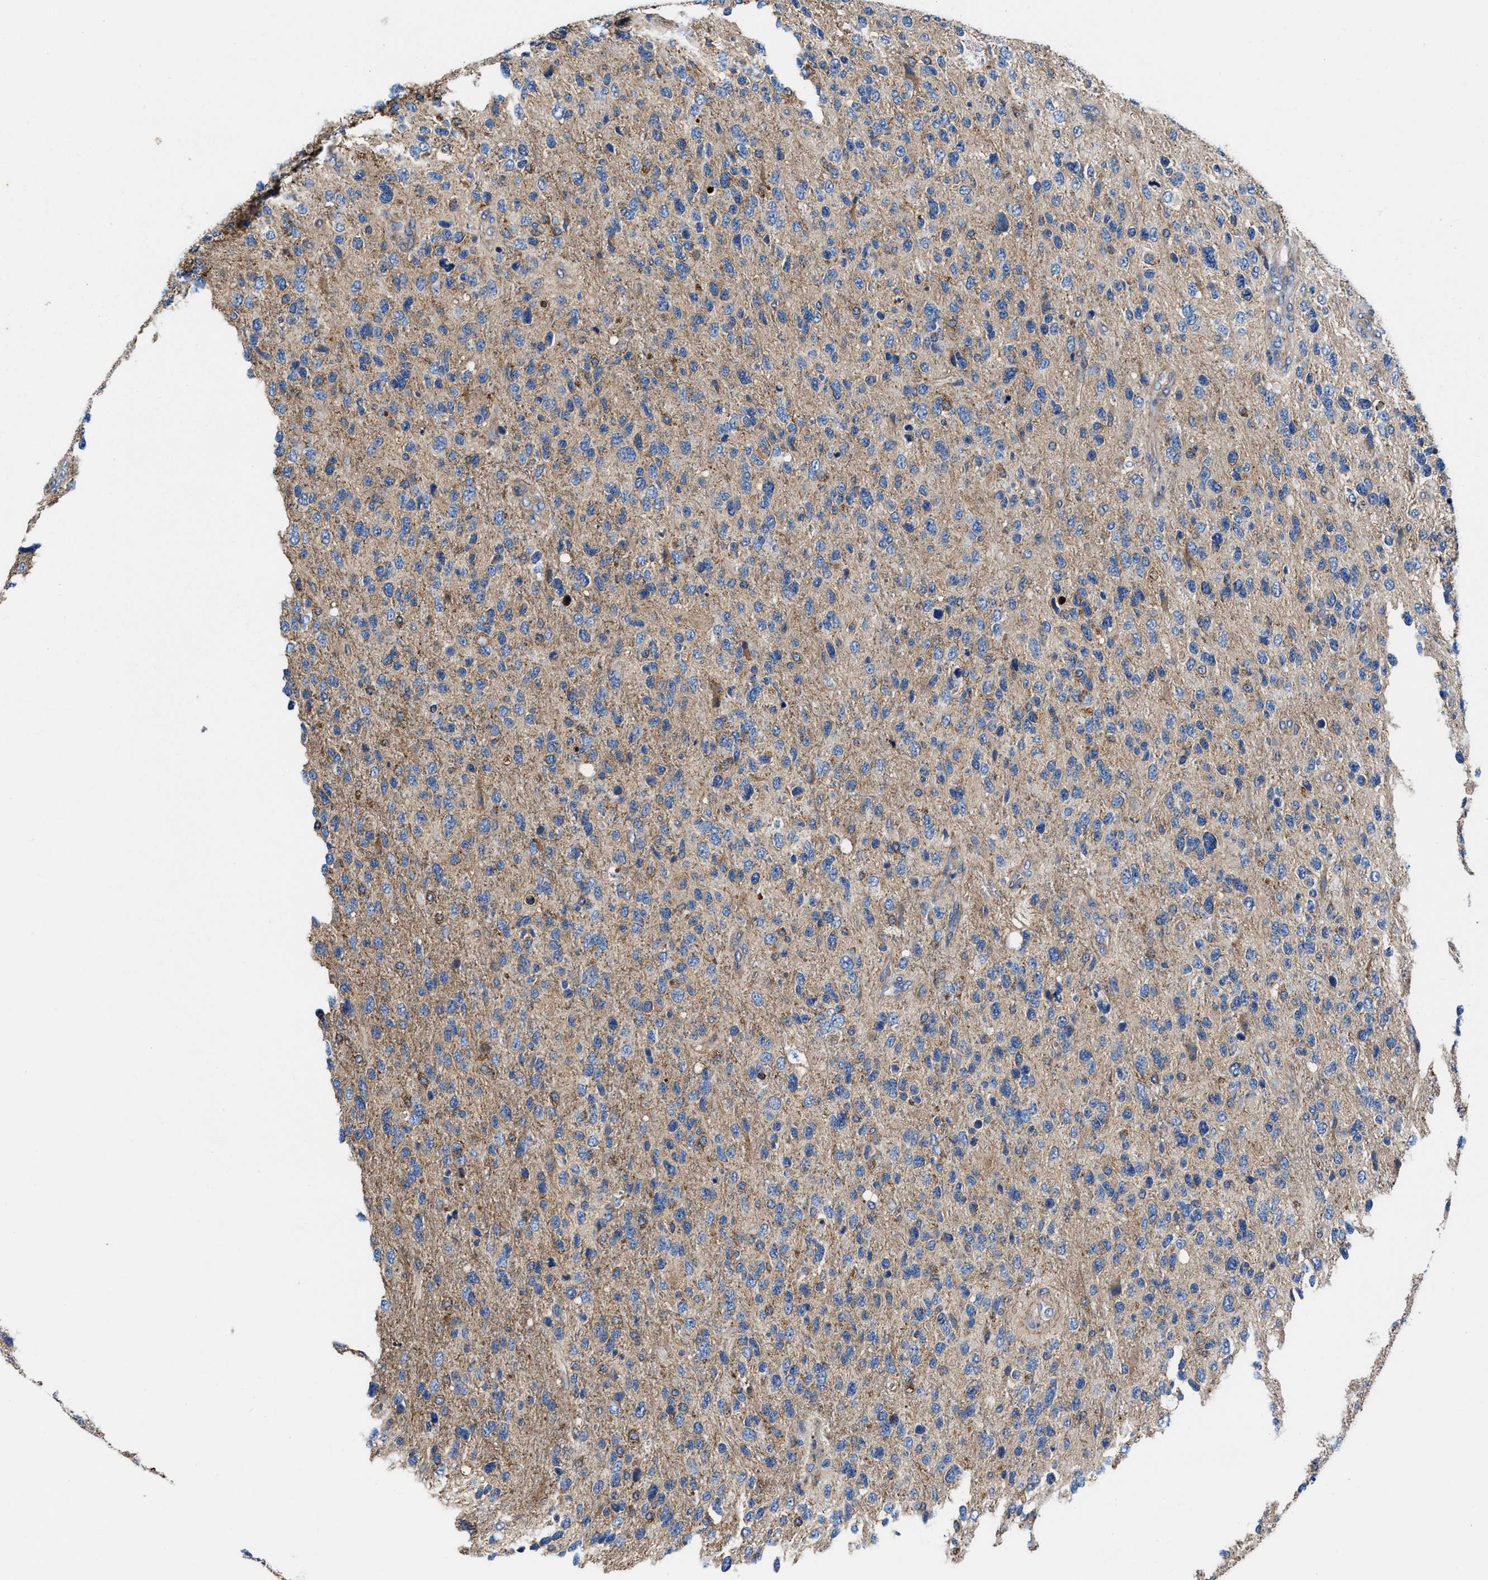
{"staining": {"intensity": "weak", "quantity": ">75%", "location": "cytoplasmic/membranous"}, "tissue": "glioma", "cell_type": "Tumor cells", "image_type": "cancer", "snomed": [{"axis": "morphology", "description": "Glioma, malignant, High grade"}, {"axis": "topography", "description": "Brain"}], "caption": "Human malignant glioma (high-grade) stained with a protein marker shows weak staining in tumor cells.", "gene": "PPP1R9B", "patient": {"sex": "female", "age": 58}}